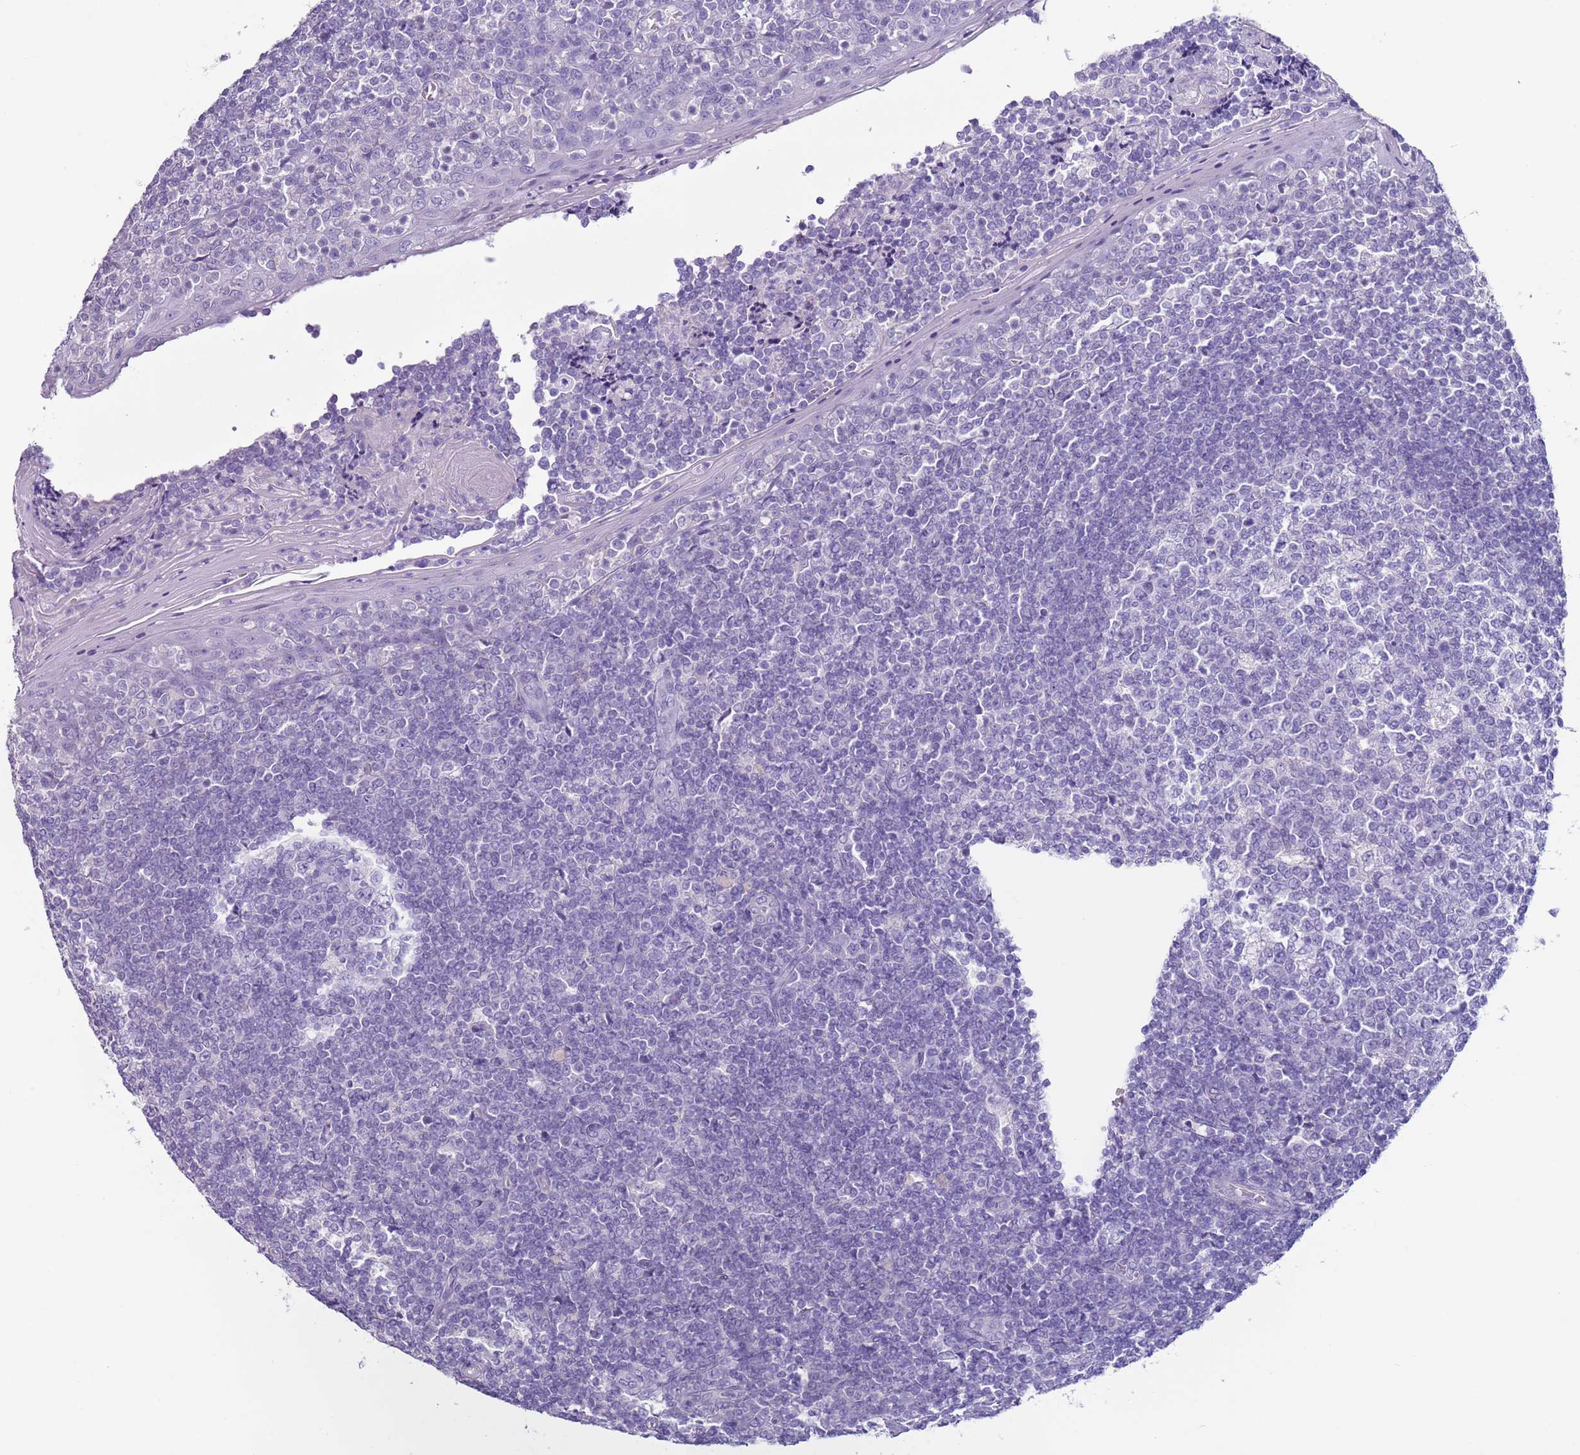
{"staining": {"intensity": "negative", "quantity": "none", "location": "none"}, "tissue": "tonsil", "cell_type": "Germinal center cells", "image_type": "normal", "snomed": [{"axis": "morphology", "description": "Normal tissue, NOS"}, {"axis": "topography", "description": "Tonsil"}], "caption": "DAB immunohistochemical staining of benign tonsil reveals no significant positivity in germinal center cells.", "gene": "NPAP1", "patient": {"sex": "female", "age": 19}}